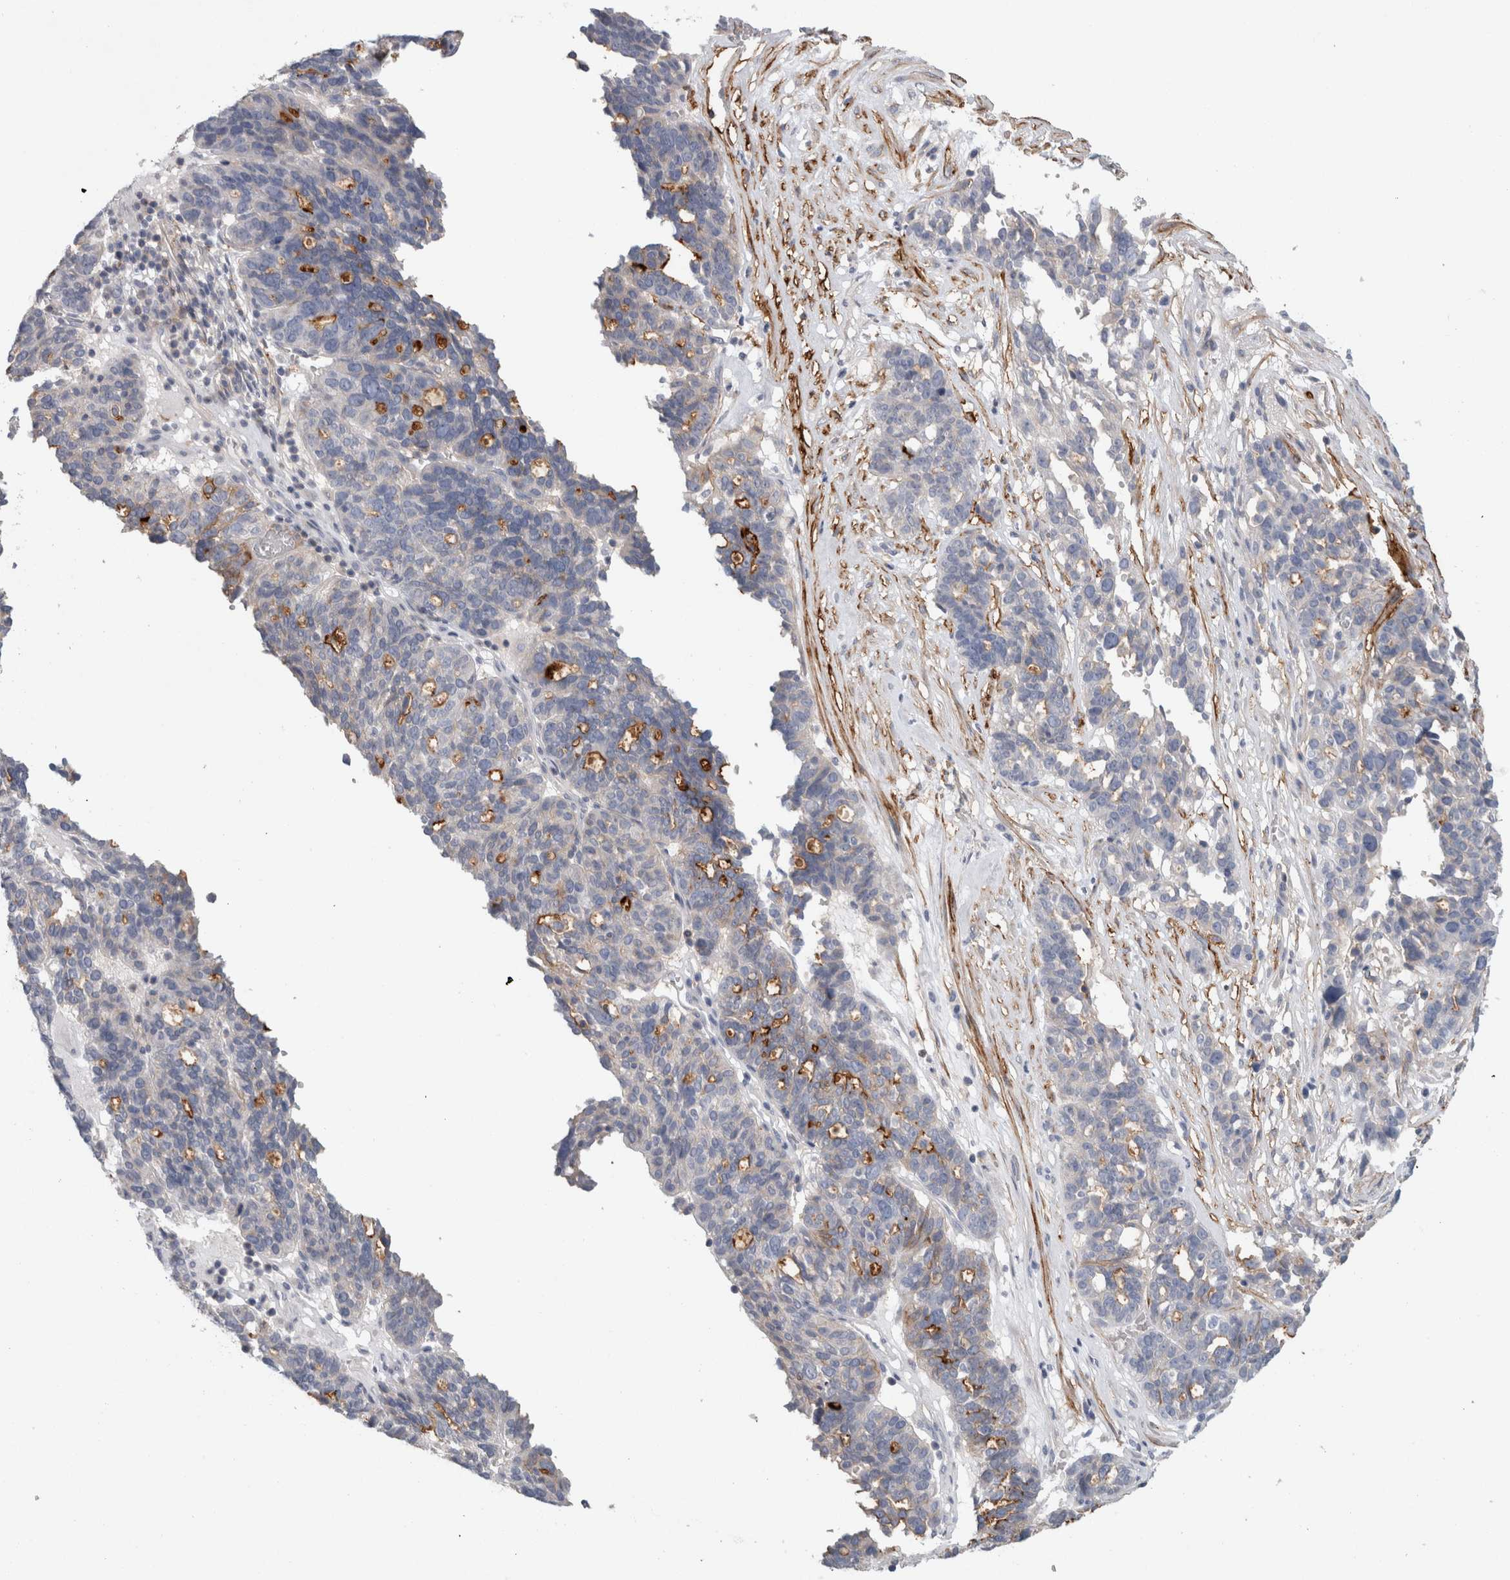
{"staining": {"intensity": "negative", "quantity": "none", "location": "none"}, "tissue": "ovarian cancer", "cell_type": "Tumor cells", "image_type": "cancer", "snomed": [{"axis": "morphology", "description": "Cystadenocarcinoma, serous, NOS"}, {"axis": "topography", "description": "Ovary"}], "caption": "An immunohistochemistry photomicrograph of ovarian serous cystadenocarcinoma is shown. There is no staining in tumor cells of ovarian serous cystadenocarcinoma.", "gene": "CD55", "patient": {"sex": "female", "age": 59}}